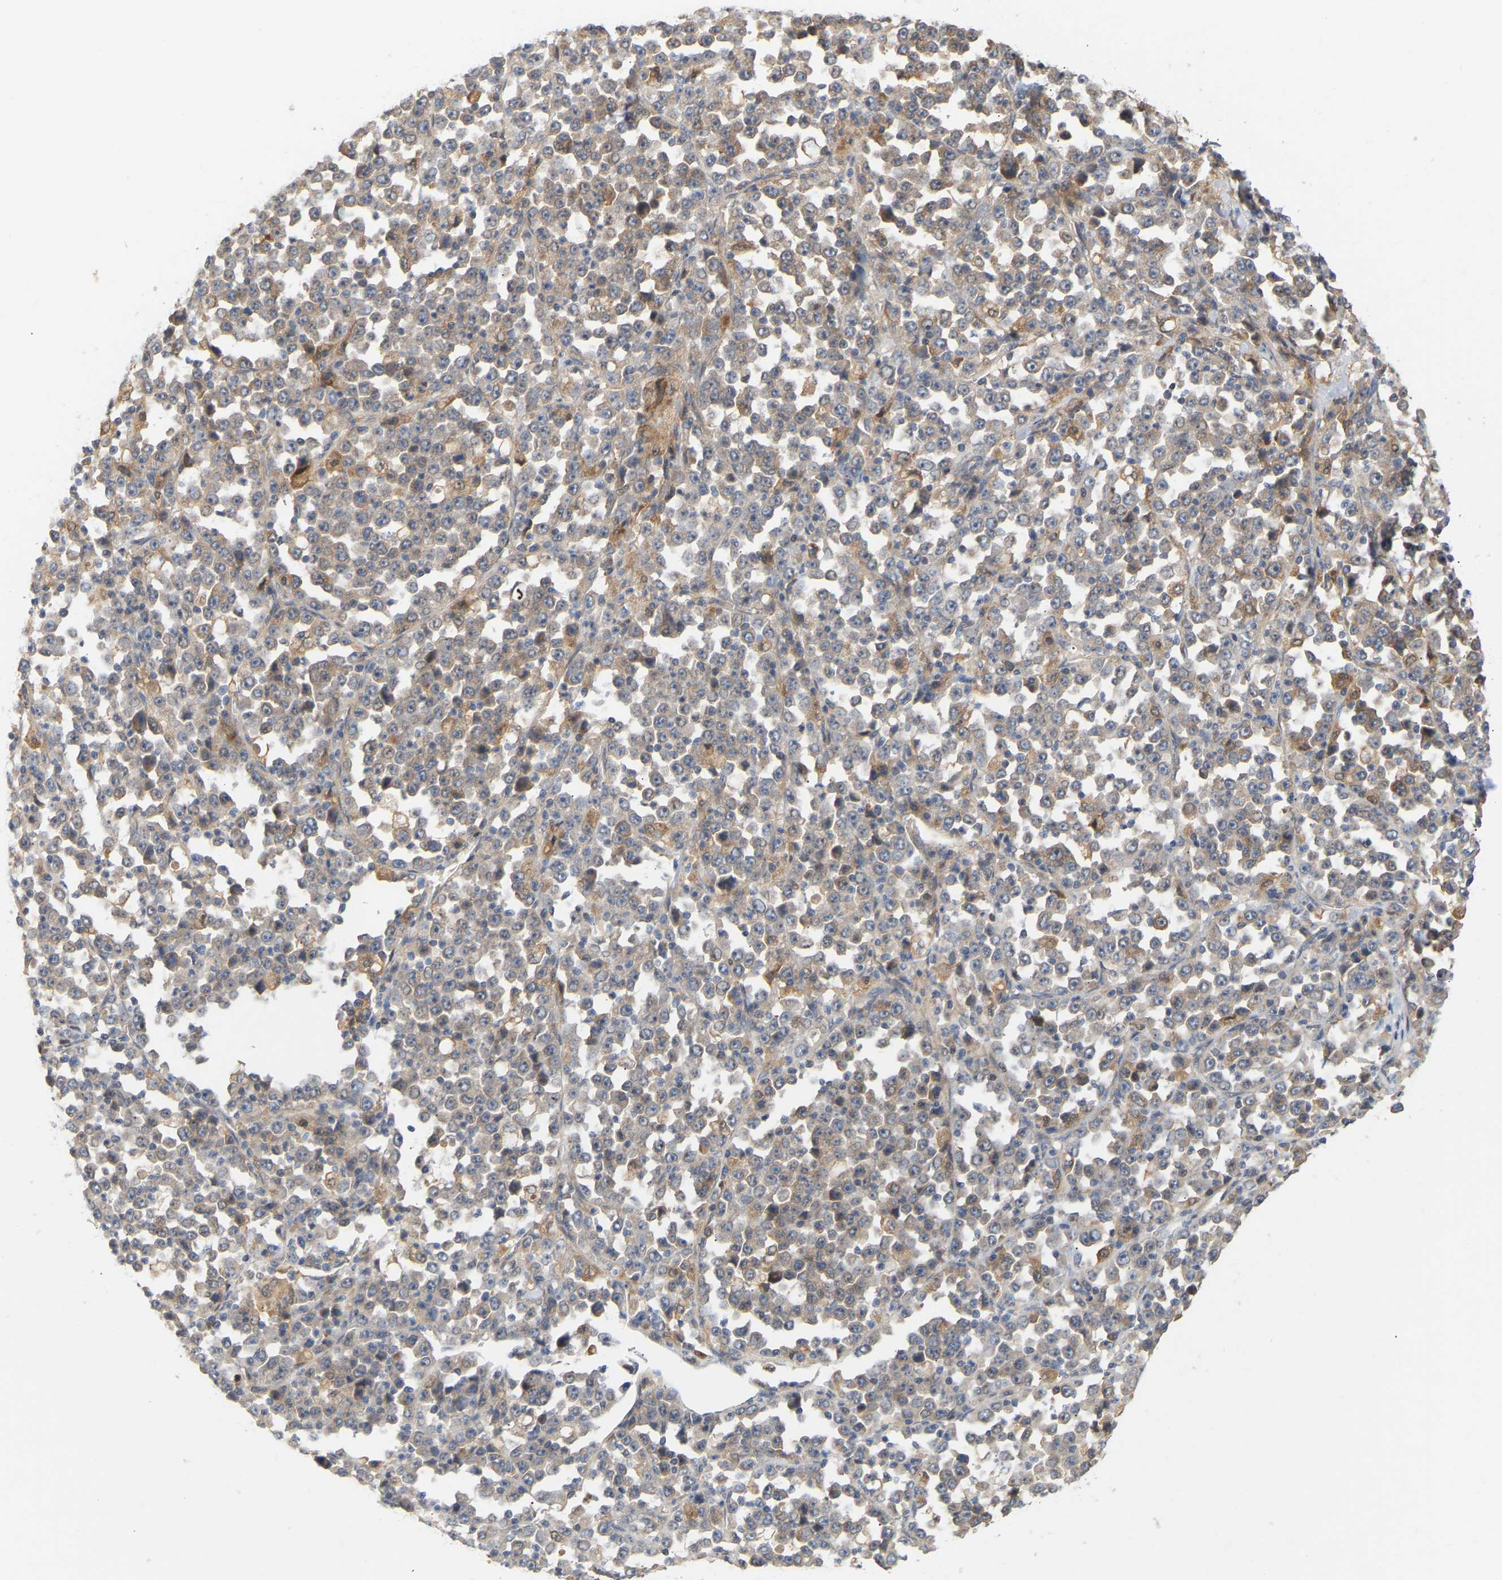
{"staining": {"intensity": "weak", "quantity": "25%-75%", "location": "cytoplasmic/membranous"}, "tissue": "stomach cancer", "cell_type": "Tumor cells", "image_type": "cancer", "snomed": [{"axis": "morphology", "description": "Normal tissue, NOS"}, {"axis": "morphology", "description": "Adenocarcinoma, NOS"}, {"axis": "topography", "description": "Stomach, upper"}, {"axis": "topography", "description": "Stomach"}], "caption": "A brown stain highlights weak cytoplasmic/membranous positivity of a protein in adenocarcinoma (stomach) tumor cells.", "gene": "TPMT", "patient": {"sex": "male", "age": 59}}